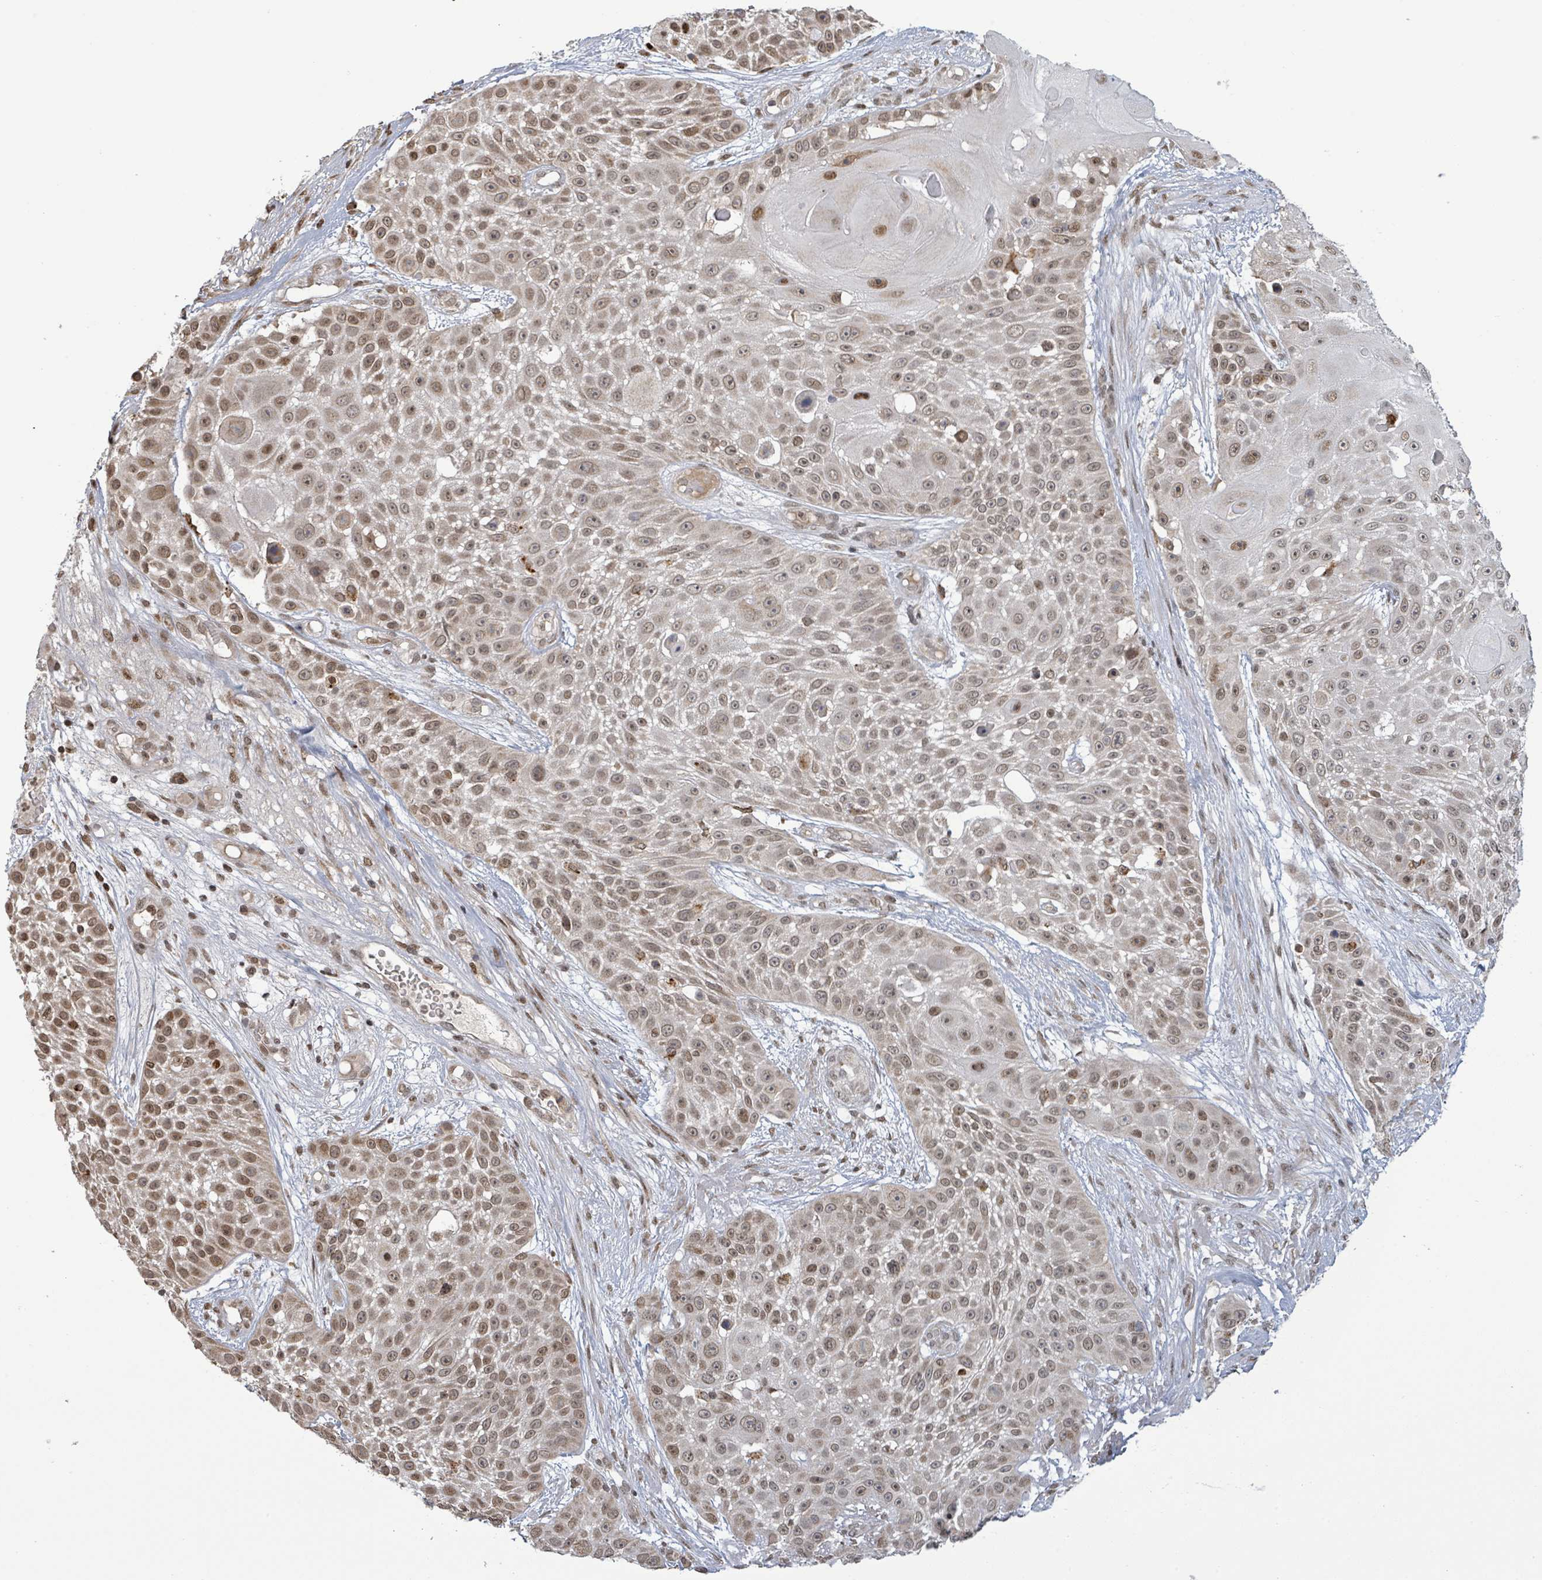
{"staining": {"intensity": "moderate", "quantity": ">75%", "location": "nuclear"}, "tissue": "skin cancer", "cell_type": "Tumor cells", "image_type": "cancer", "snomed": [{"axis": "morphology", "description": "Squamous cell carcinoma, NOS"}, {"axis": "topography", "description": "Skin"}], "caption": "Protein expression analysis of human squamous cell carcinoma (skin) reveals moderate nuclear expression in approximately >75% of tumor cells.", "gene": "SBF2", "patient": {"sex": "female", "age": 86}}